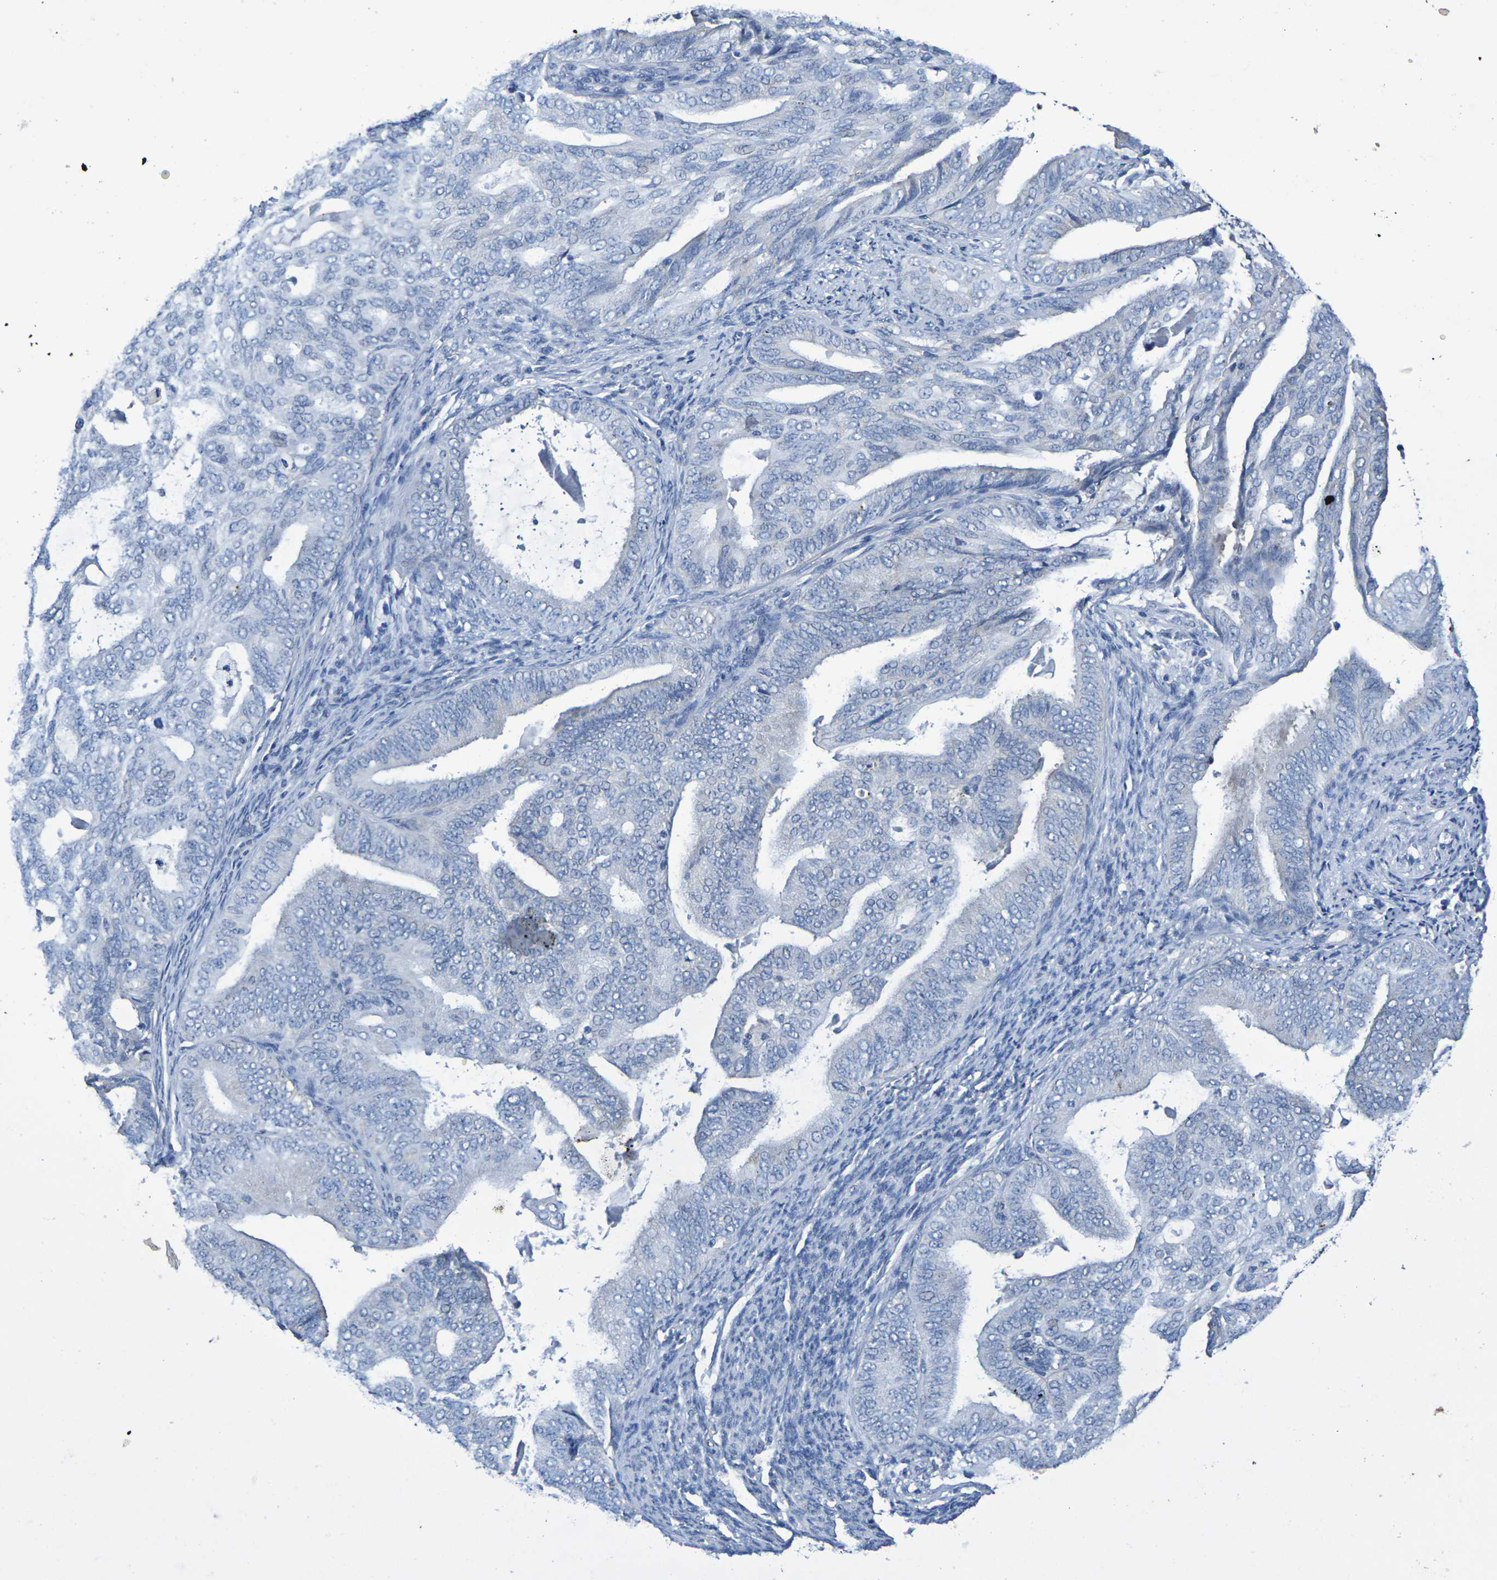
{"staining": {"intensity": "negative", "quantity": "none", "location": "none"}, "tissue": "endometrial cancer", "cell_type": "Tumor cells", "image_type": "cancer", "snomed": [{"axis": "morphology", "description": "Adenocarcinoma, NOS"}, {"axis": "topography", "description": "Endometrium"}], "caption": "This photomicrograph is of endometrial cancer (adenocarcinoma) stained with immunohistochemistry to label a protein in brown with the nuclei are counter-stained blue. There is no staining in tumor cells.", "gene": "CHRNB1", "patient": {"sex": "female", "age": 58}}